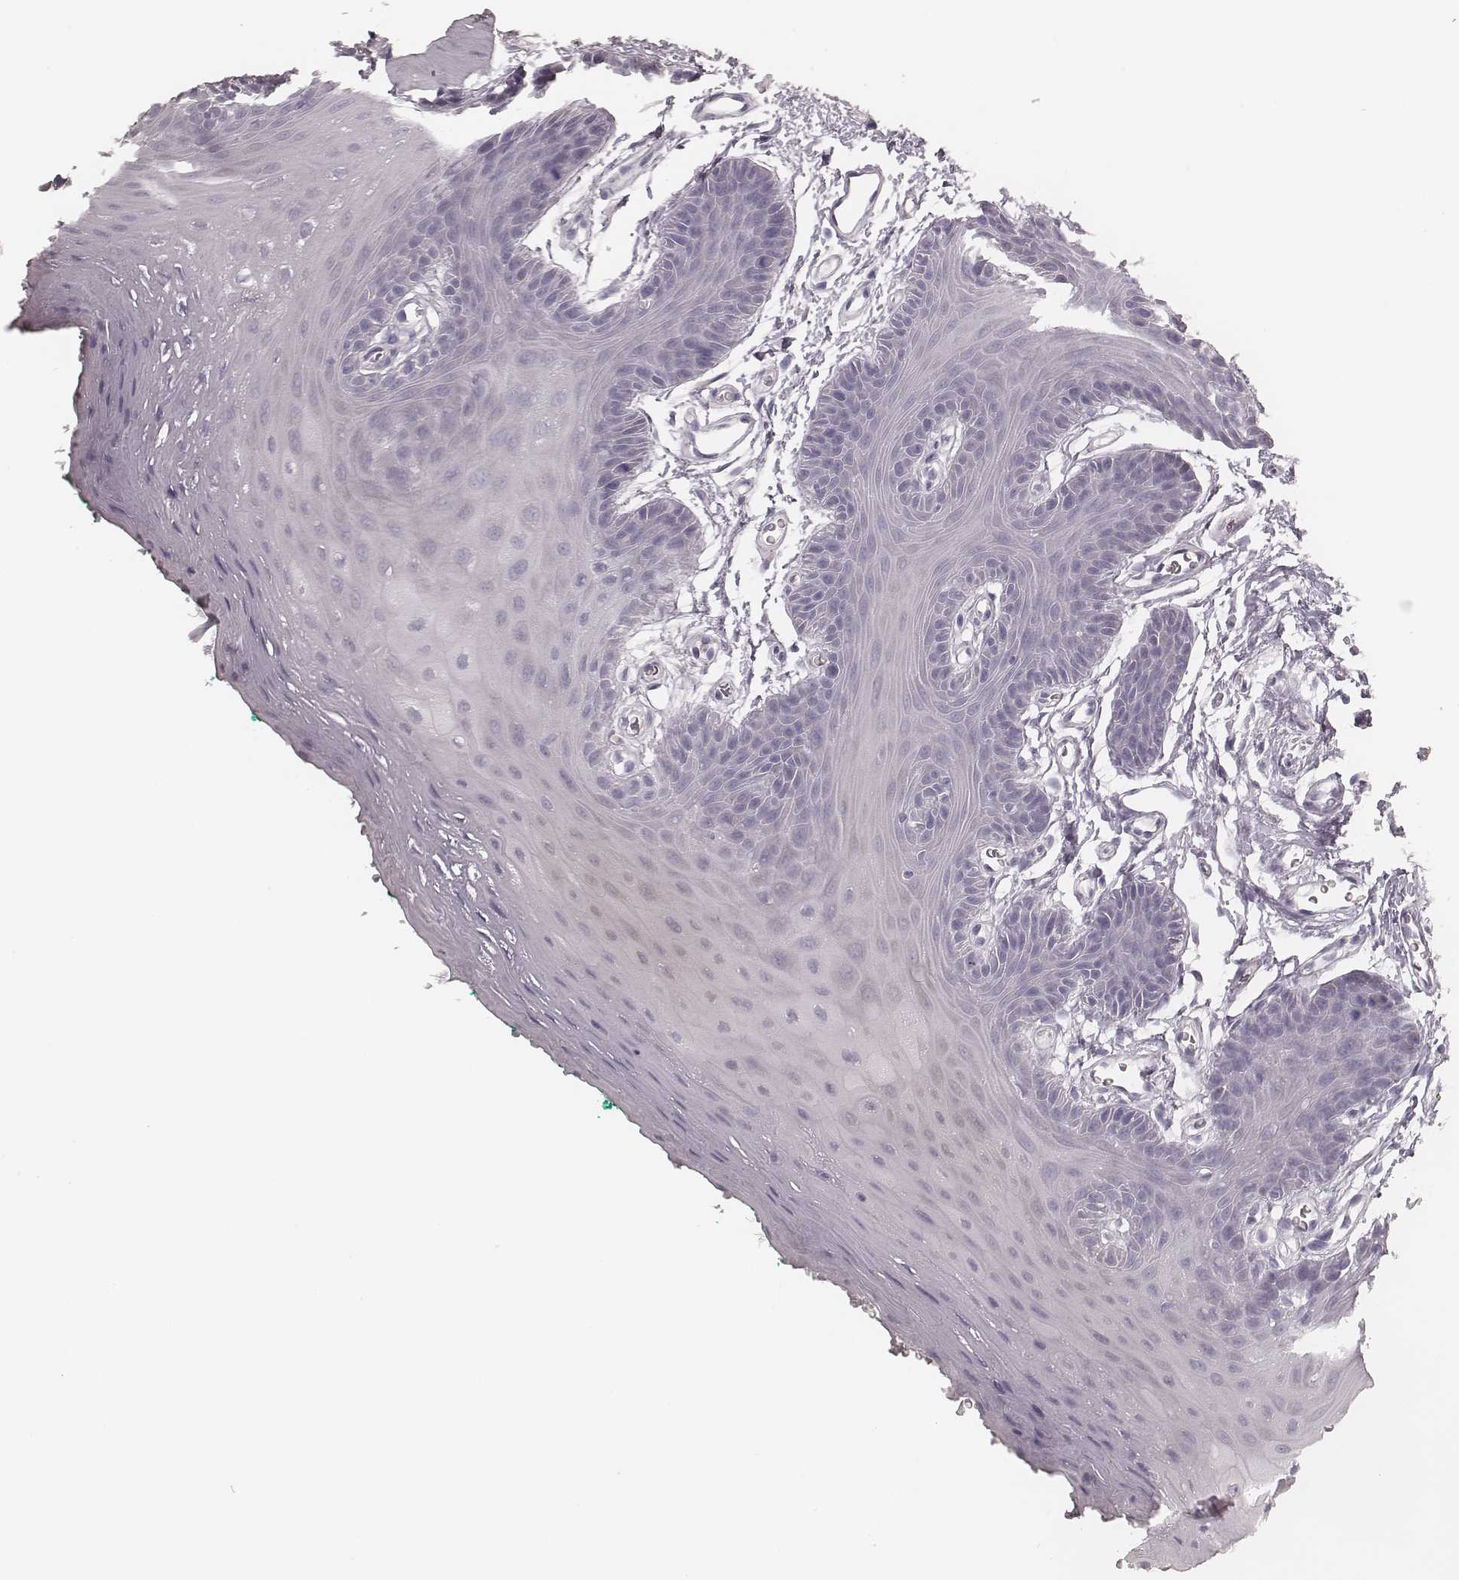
{"staining": {"intensity": "negative", "quantity": "none", "location": "none"}, "tissue": "oral mucosa", "cell_type": "Squamous epithelial cells", "image_type": "normal", "snomed": [{"axis": "morphology", "description": "Normal tissue, NOS"}, {"axis": "morphology", "description": "Squamous cell carcinoma, NOS"}, {"axis": "topography", "description": "Oral tissue"}, {"axis": "topography", "description": "Head-Neck"}], "caption": "Immunohistochemical staining of unremarkable human oral mucosa displays no significant expression in squamous epithelial cells.", "gene": "KIF5C", "patient": {"sex": "female", "age": 50}}